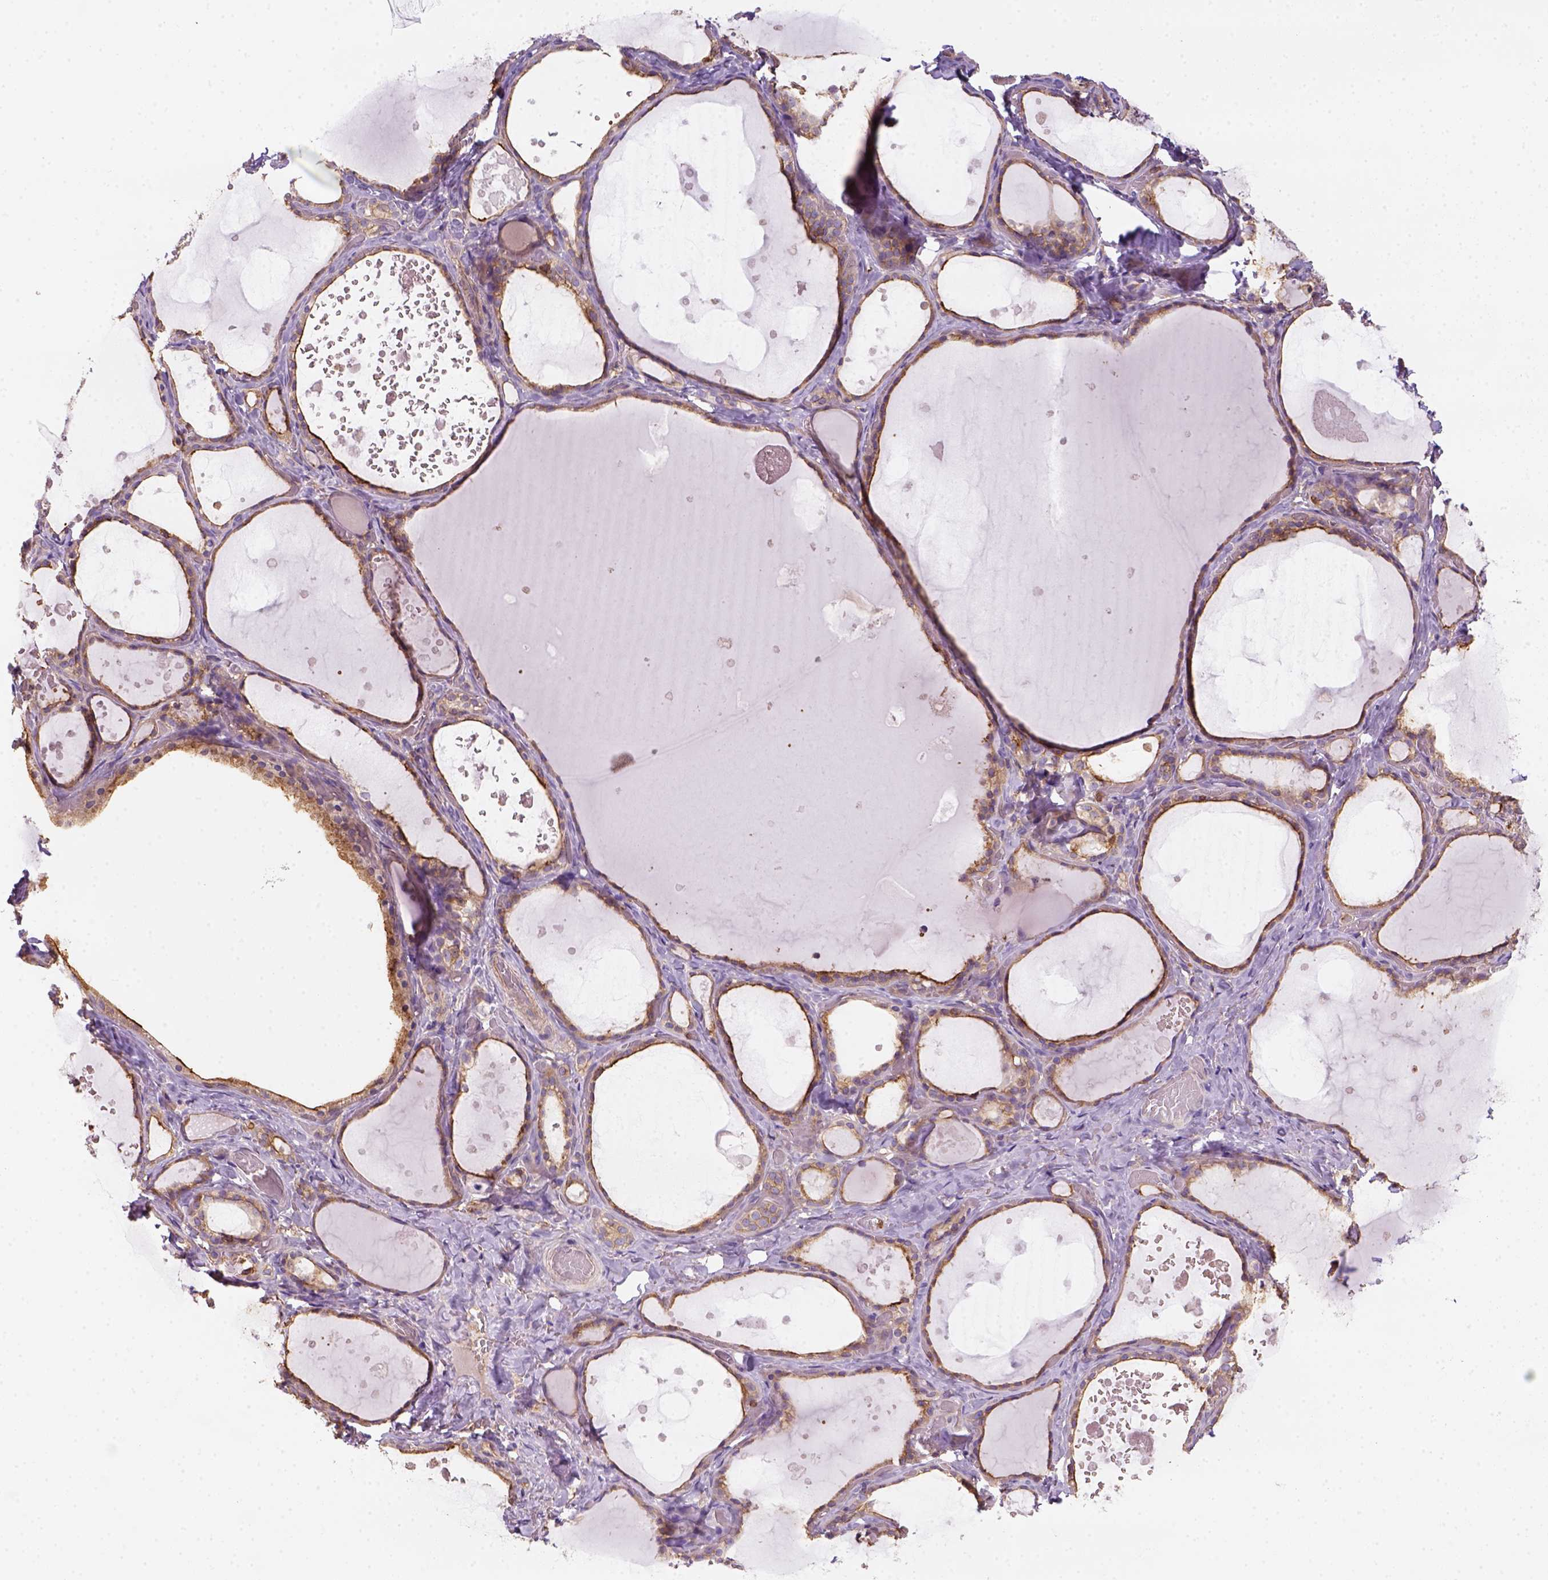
{"staining": {"intensity": "moderate", "quantity": ">75%", "location": "cytoplasmic/membranous"}, "tissue": "thyroid gland", "cell_type": "Glandular cells", "image_type": "normal", "snomed": [{"axis": "morphology", "description": "Normal tissue, NOS"}, {"axis": "topography", "description": "Thyroid gland"}], "caption": "Protein expression analysis of normal human thyroid gland reveals moderate cytoplasmic/membranous positivity in about >75% of glandular cells. Immunohistochemistry stains the protein in brown and the nuclei are stained blue.", "gene": "GPRC5D", "patient": {"sex": "female", "age": 56}}